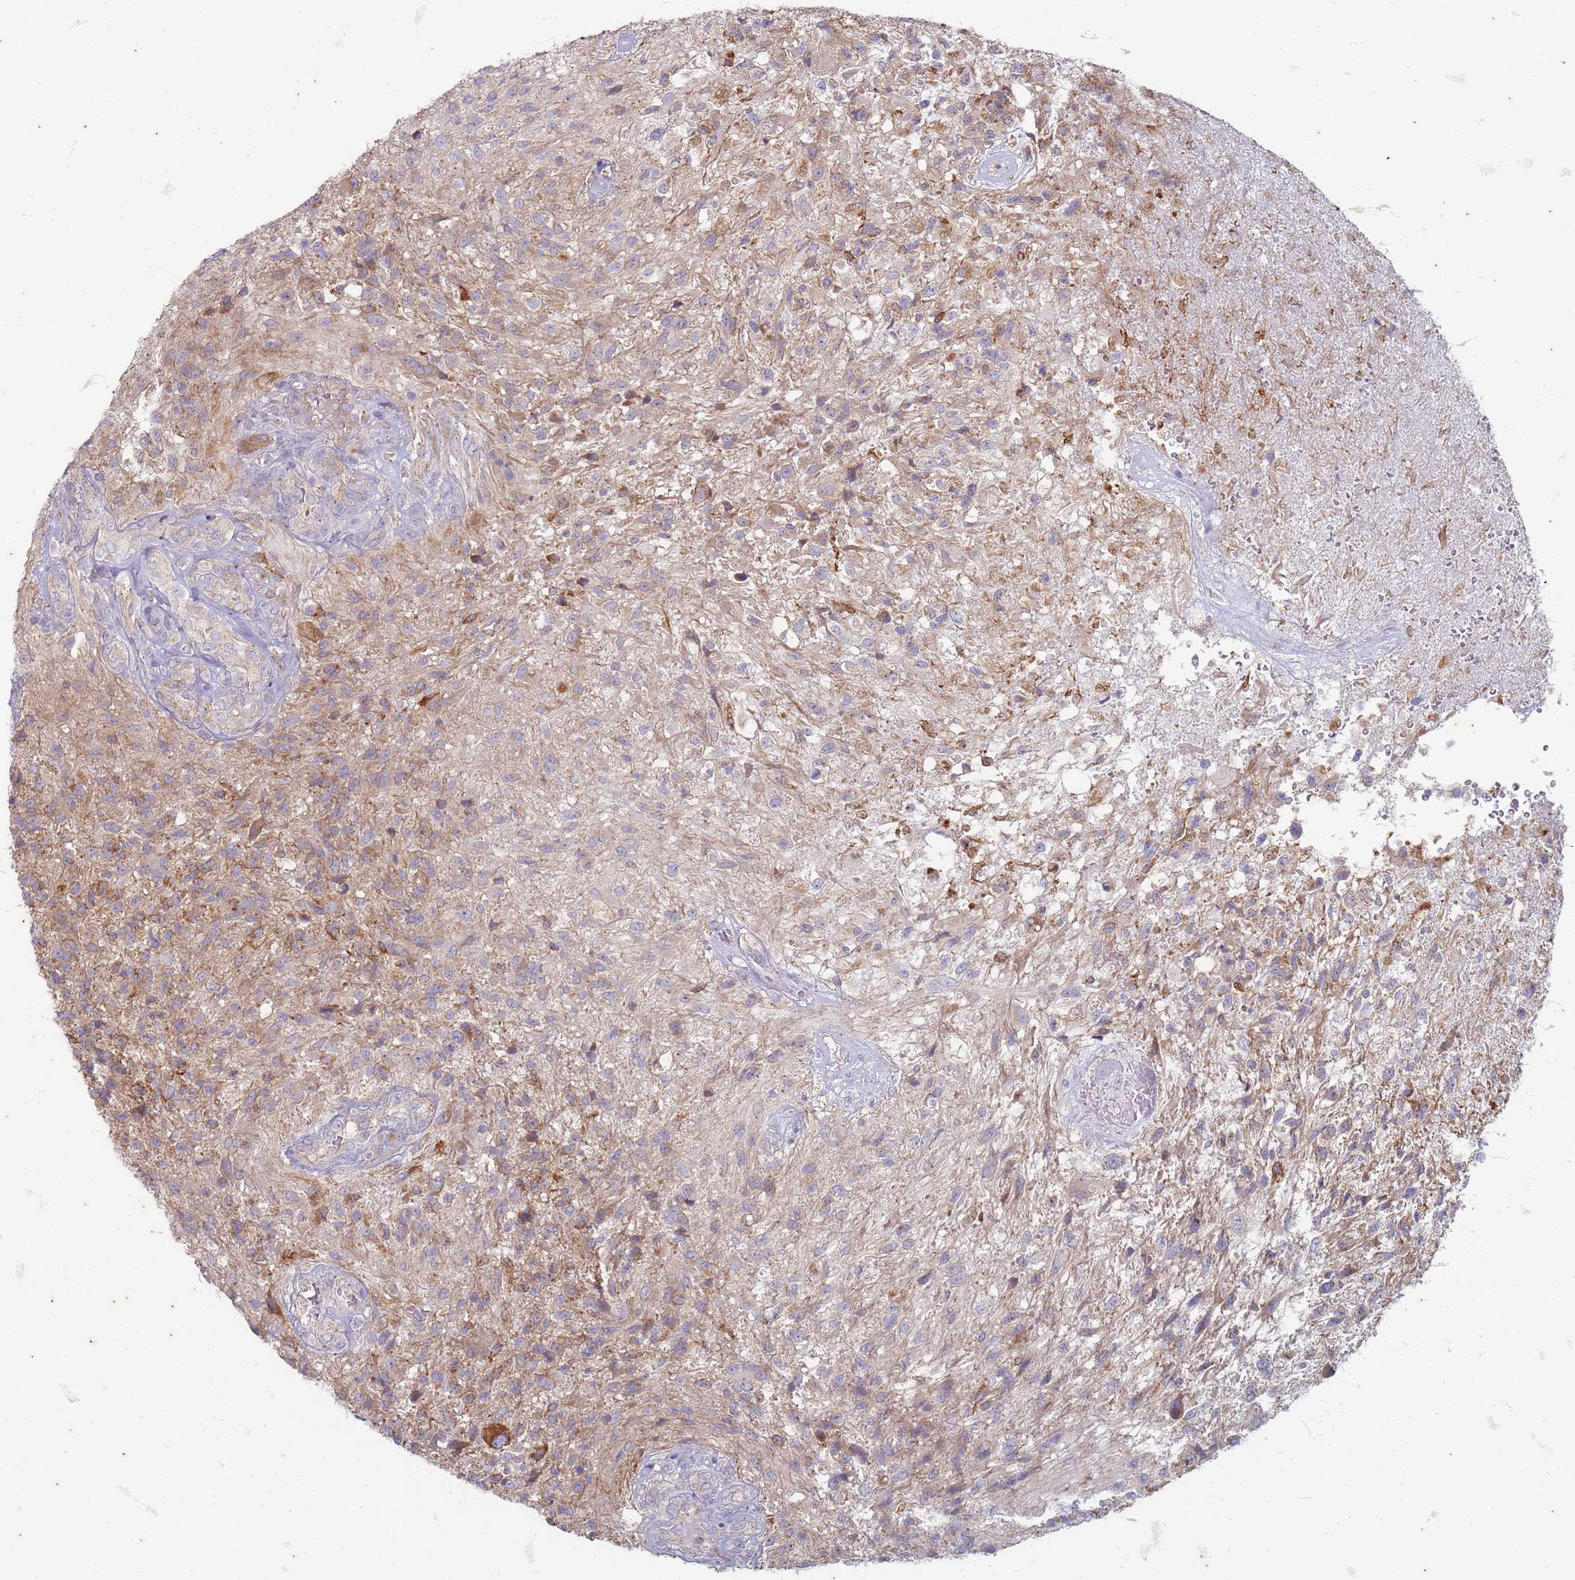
{"staining": {"intensity": "moderate", "quantity": "<25%", "location": "cytoplasmic/membranous"}, "tissue": "glioma", "cell_type": "Tumor cells", "image_type": "cancer", "snomed": [{"axis": "morphology", "description": "Glioma, malignant, High grade"}, {"axis": "topography", "description": "Brain"}], "caption": "Immunohistochemistry (IHC) (DAB) staining of high-grade glioma (malignant) shows moderate cytoplasmic/membranous protein positivity in approximately <25% of tumor cells.", "gene": "SUCO", "patient": {"sex": "male", "age": 56}}